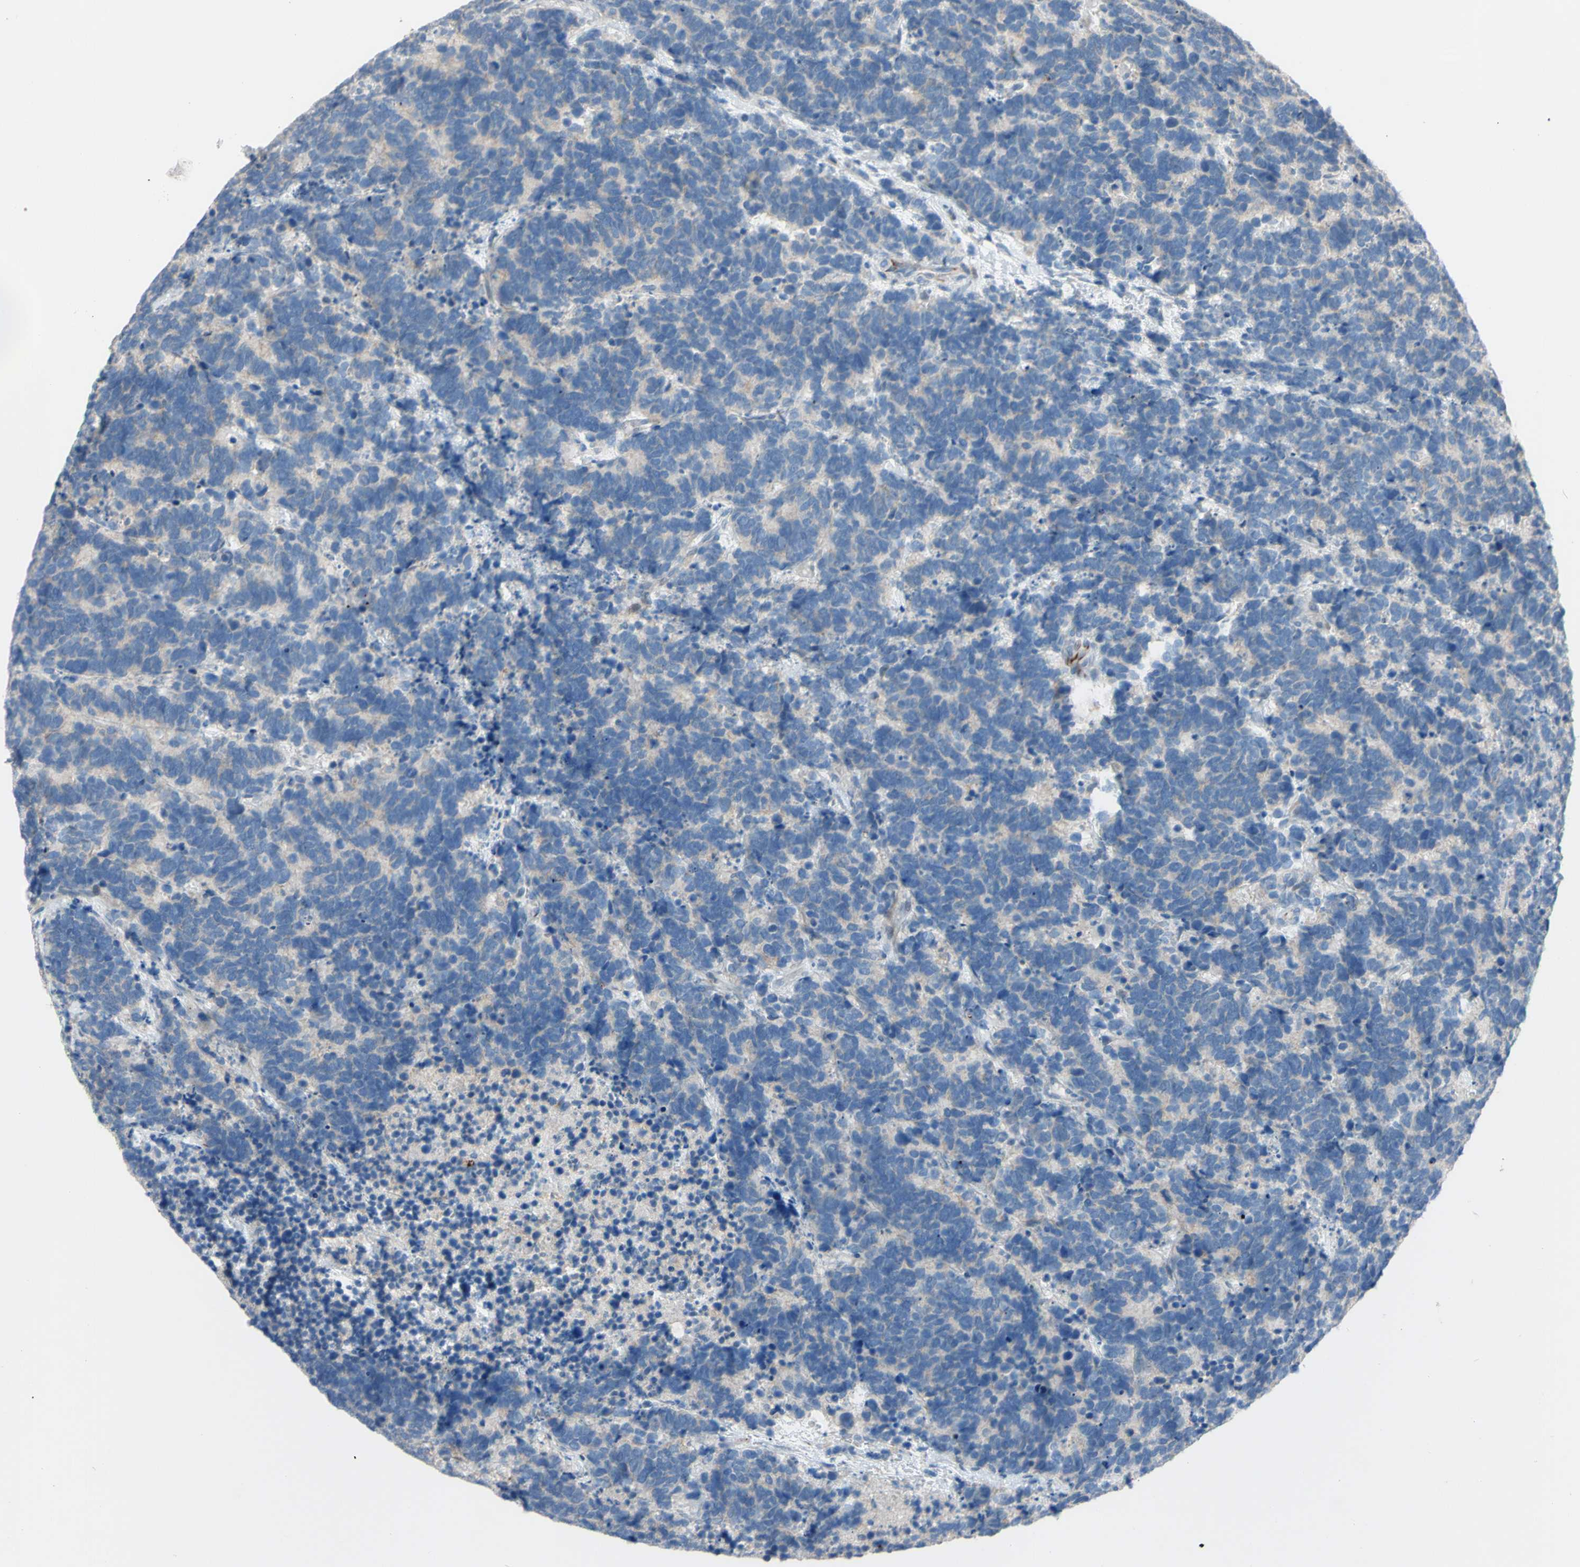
{"staining": {"intensity": "negative", "quantity": "none", "location": "none"}, "tissue": "carcinoid", "cell_type": "Tumor cells", "image_type": "cancer", "snomed": [{"axis": "morphology", "description": "Carcinoma, NOS"}, {"axis": "morphology", "description": "Carcinoid, malignant, NOS"}, {"axis": "topography", "description": "Urinary bladder"}], "caption": "High power microscopy photomicrograph of an immunohistochemistry micrograph of carcinoid (malignant), revealing no significant positivity in tumor cells. (Immunohistochemistry (ihc), brightfield microscopy, high magnification).", "gene": "CDCP1", "patient": {"sex": "male", "age": 57}}